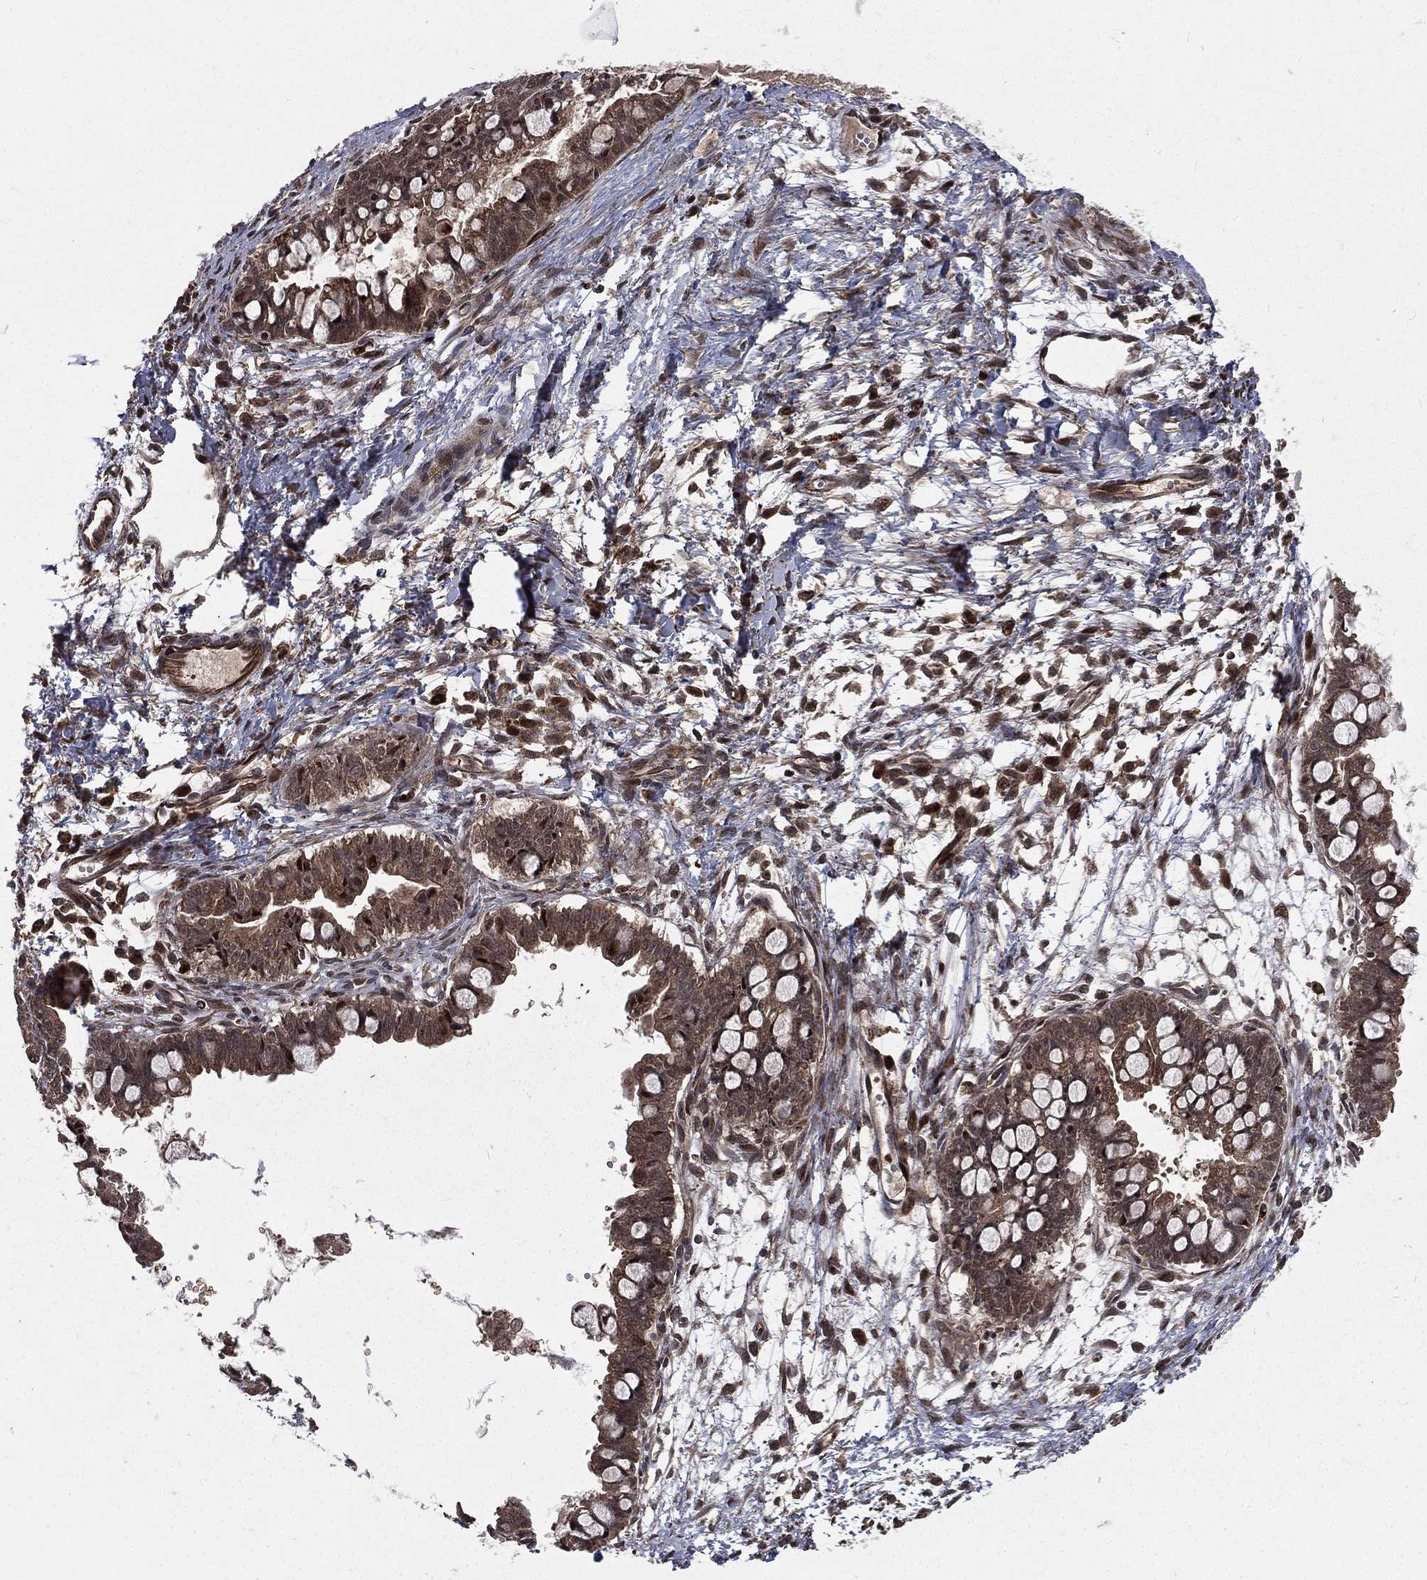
{"staining": {"intensity": "weak", "quantity": ">75%", "location": "cytoplasmic/membranous"}, "tissue": "ovarian cancer", "cell_type": "Tumor cells", "image_type": "cancer", "snomed": [{"axis": "morphology", "description": "Cystadenocarcinoma, mucinous, NOS"}, {"axis": "topography", "description": "Ovary"}], "caption": "A photomicrograph of mucinous cystadenocarcinoma (ovarian) stained for a protein demonstrates weak cytoplasmic/membranous brown staining in tumor cells.", "gene": "LENG8", "patient": {"sex": "female", "age": 63}}